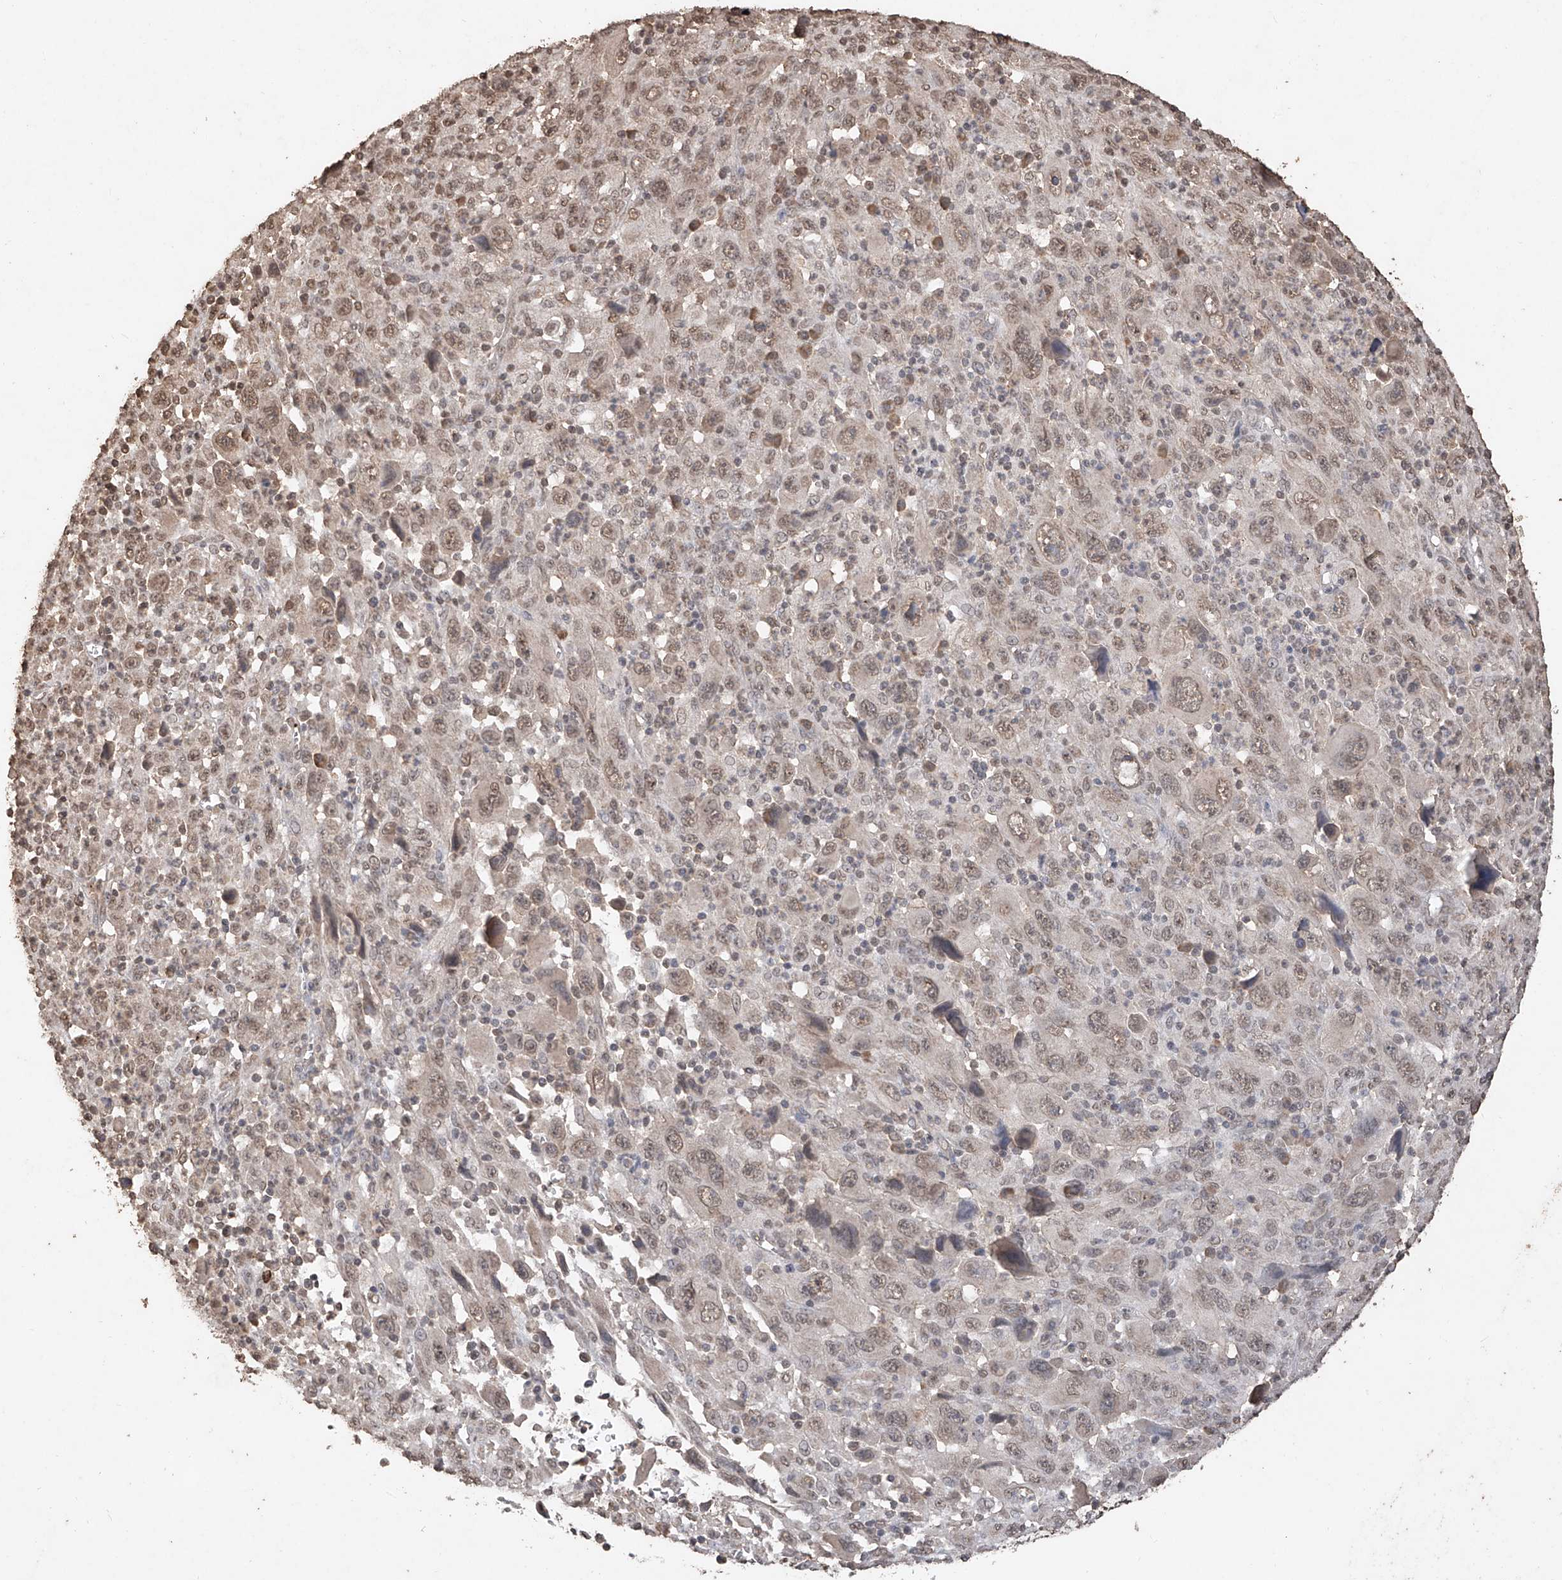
{"staining": {"intensity": "weak", "quantity": ">75%", "location": "nuclear"}, "tissue": "melanoma", "cell_type": "Tumor cells", "image_type": "cancer", "snomed": [{"axis": "morphology", "description": "Malignant melanoma, Metastatic site"}, {"axis": "topography", "description": "Skin"}], "caption": "A brown stain highlights weak nuclear expression of a protein in melanoma tumor cells.", "gene": "ELOVL1", "patient": {"sex": "female", "age": 56}}